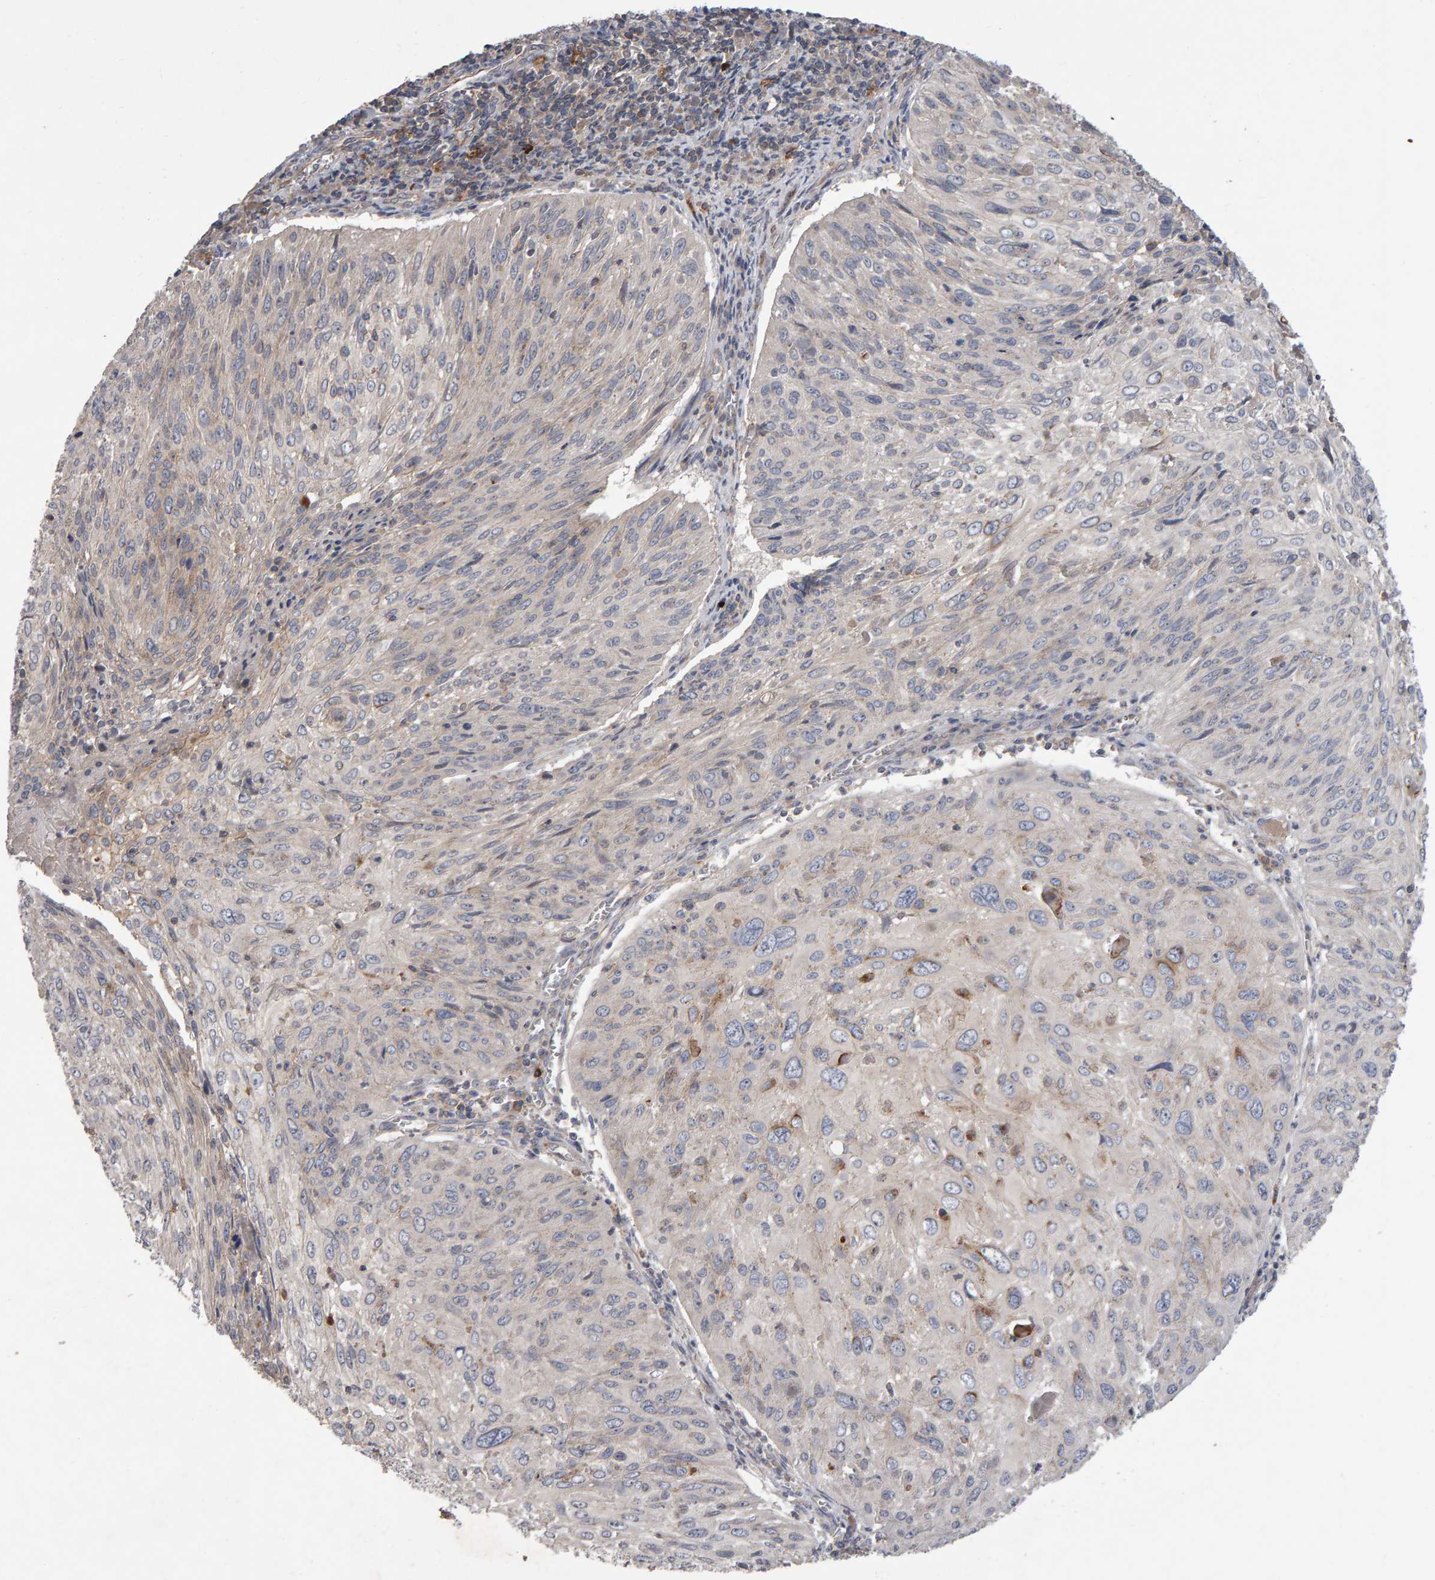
{"staining": {"intensity": "negative", "quantity": "none", "location": "none"}, "tissue": "cervical cancer", "cell_type": "Tumor cells", "image_type": "cancer", "snomed": [{"axis": "morphology", "description": "Squamous cell carcinoma, NOS"}, {"axis": "topography", "description": "Cervix"}], "caption": "Immunohistochemistry of human cervical squamous cell carcinoma shows no expression in tumor cells.", "gene": "PGS1", "patient": {"sex": "female", "age": 51}}